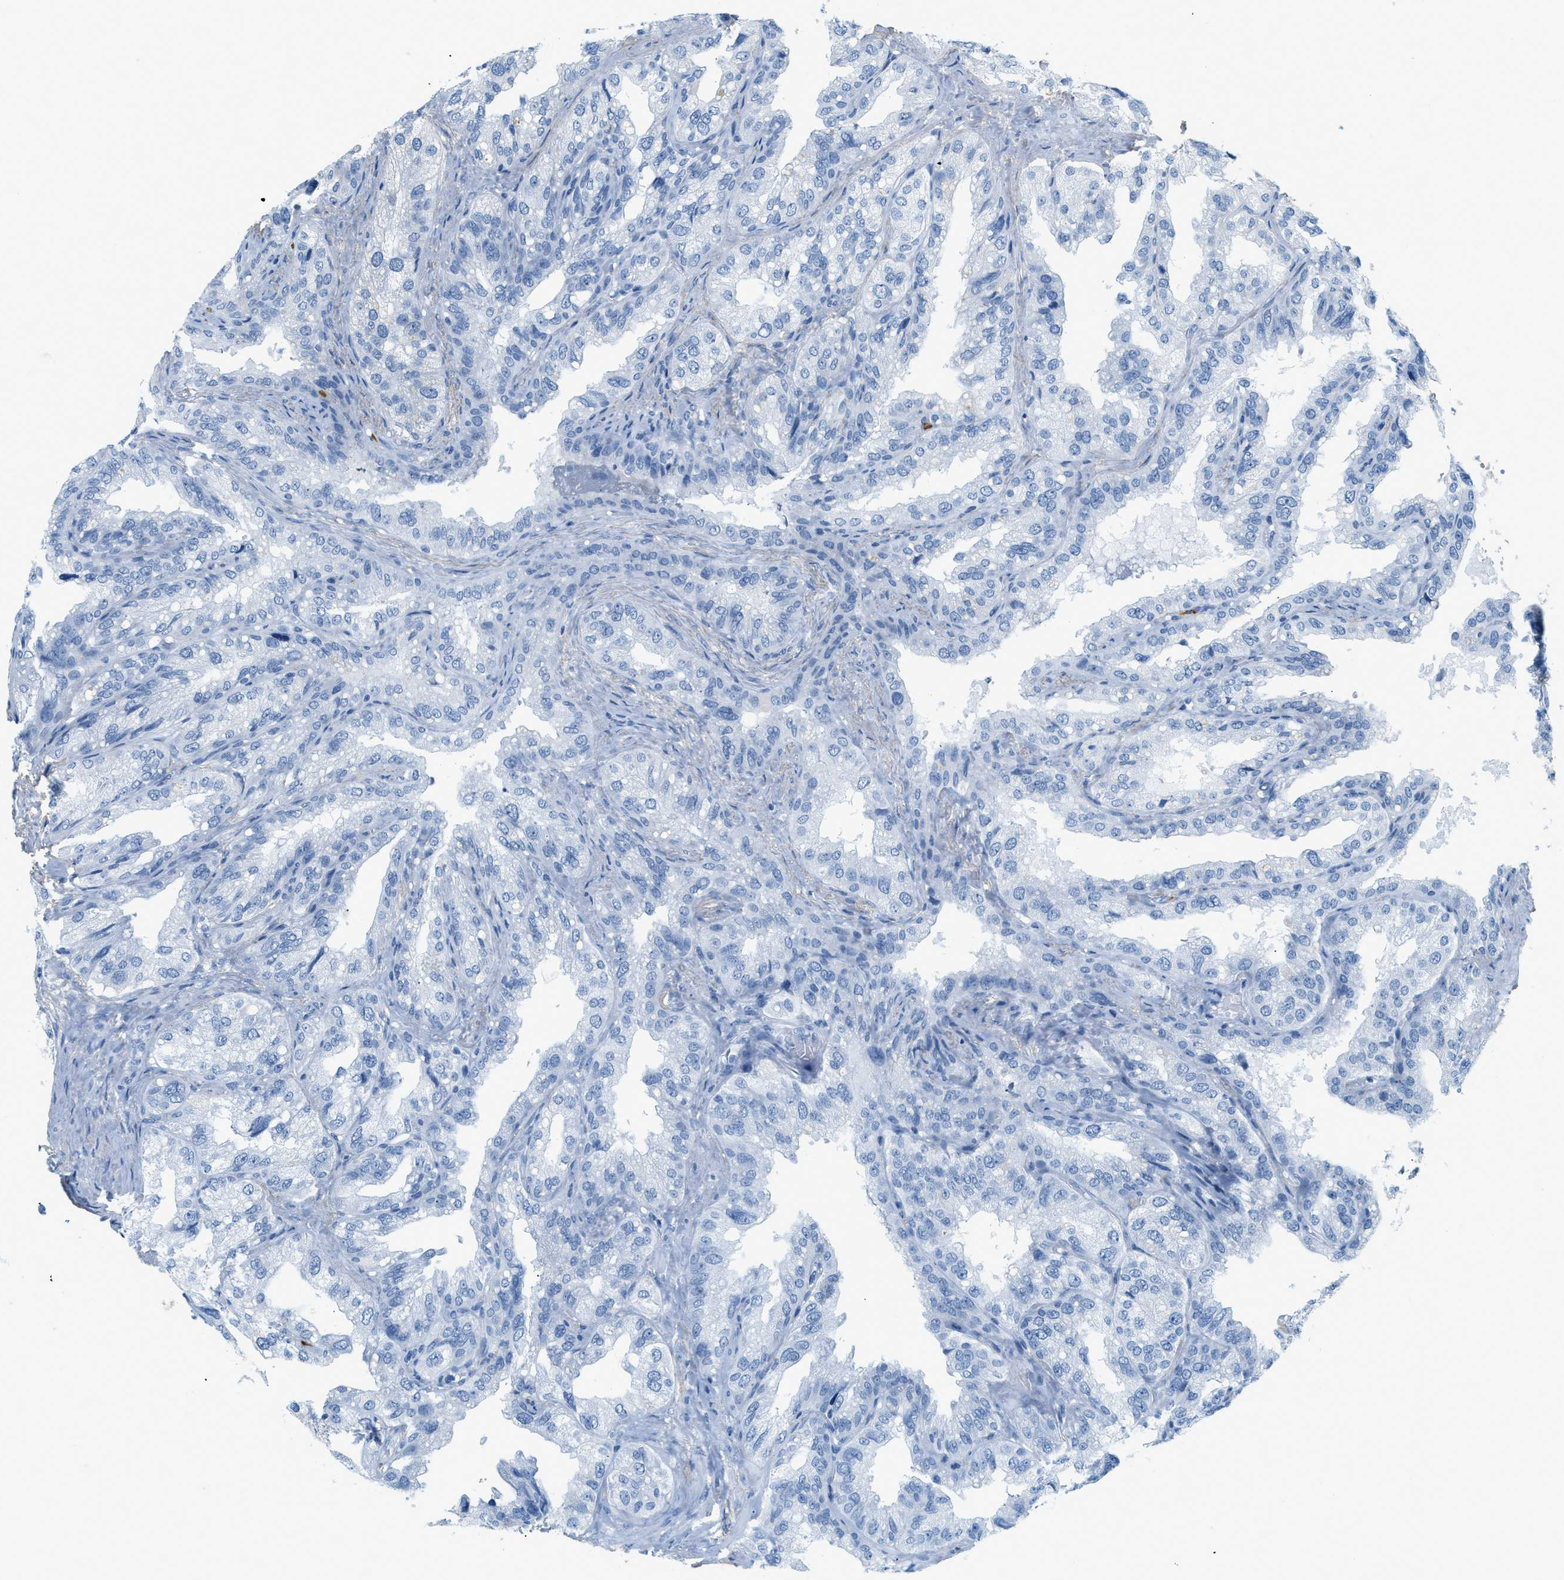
{"staining": {"intensity": "negative", "quantity": "none", "location": "none"}, "tissue": "seminal vesicle", "cell_type": "Glandular cells", "image_type": "normal", "snomed": [{"axis": "morphology", "description": "Normal tissue, NOS"}, {"axis": "topography", "description": "Seminal veicle"}], "caption": "DAB (3,3'-diaminobenzidine) immunohistochemical staining of benign human seminal vesicle demonstrates no significant expression in glandular cells. Nuclei are stained in blue.", "gene": "LCN2", "patient": {"sex": "male", "age": 68}}